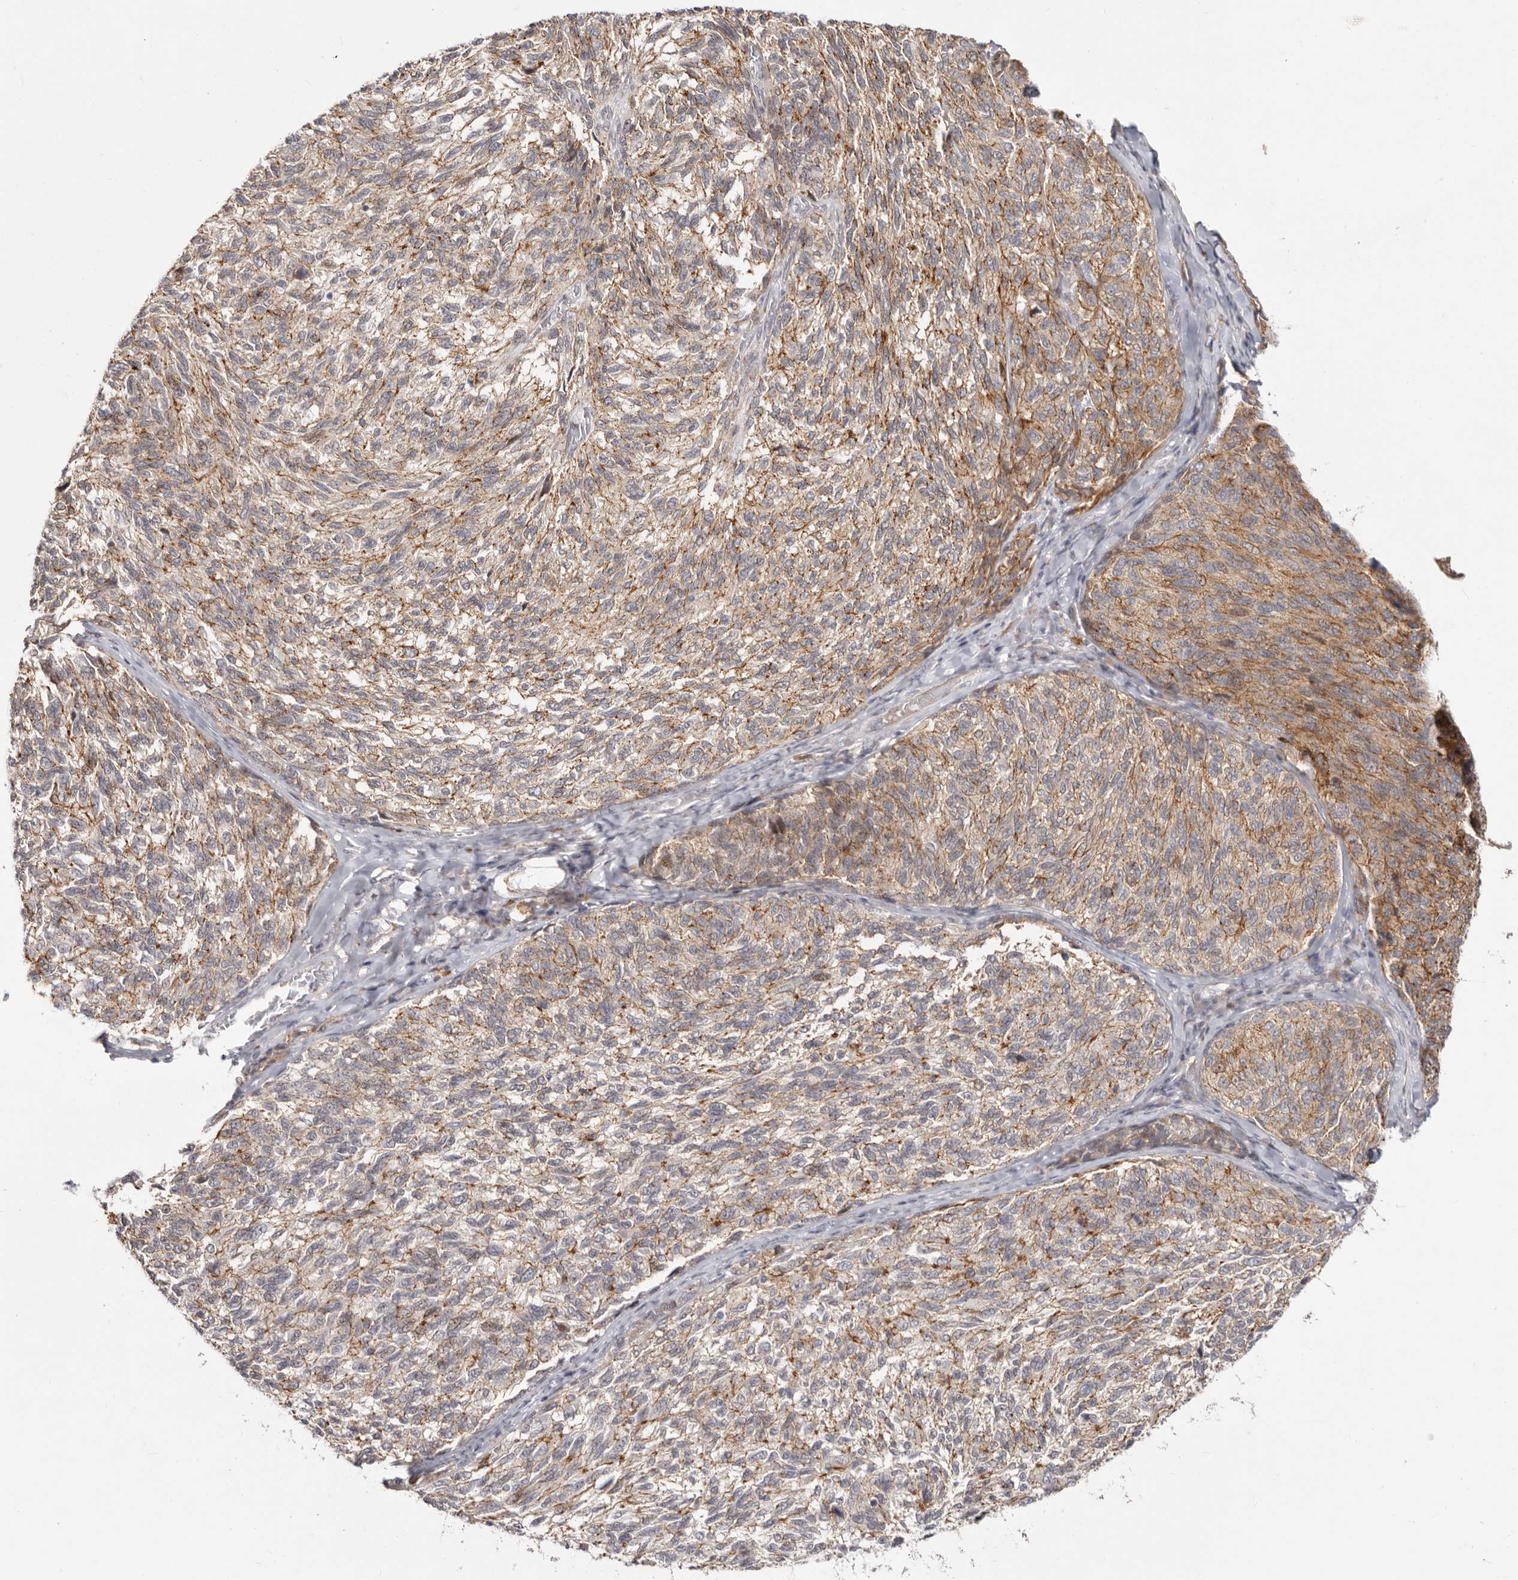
{"staining": {"intensity": "moderate", "quantity": ">75%", "location": "cytoplasmic/membranous"}, "tissue": "melanoma", "cell_type": "Tumor cells", "image_type": "cancer", "snomed": [{"axis": "morphology", "description": "Malignant melanoma, NOS"}, {"axis": "topography", "description": "Skin"}], "caption": "Protein expression analysis of human malignant melanoma reveals moderate cytoplasmic/membranous expression in approximately >75% of tumor cells. The staining was performed using DAB (3,3'-diaminobenzidine) to visualize the protein expression in brown, while the nuclei were stained in blue with hematoxylin (Magnification: 20x).", "gene": "SZT2", "patient": {"sex": "female", "age": 73}}